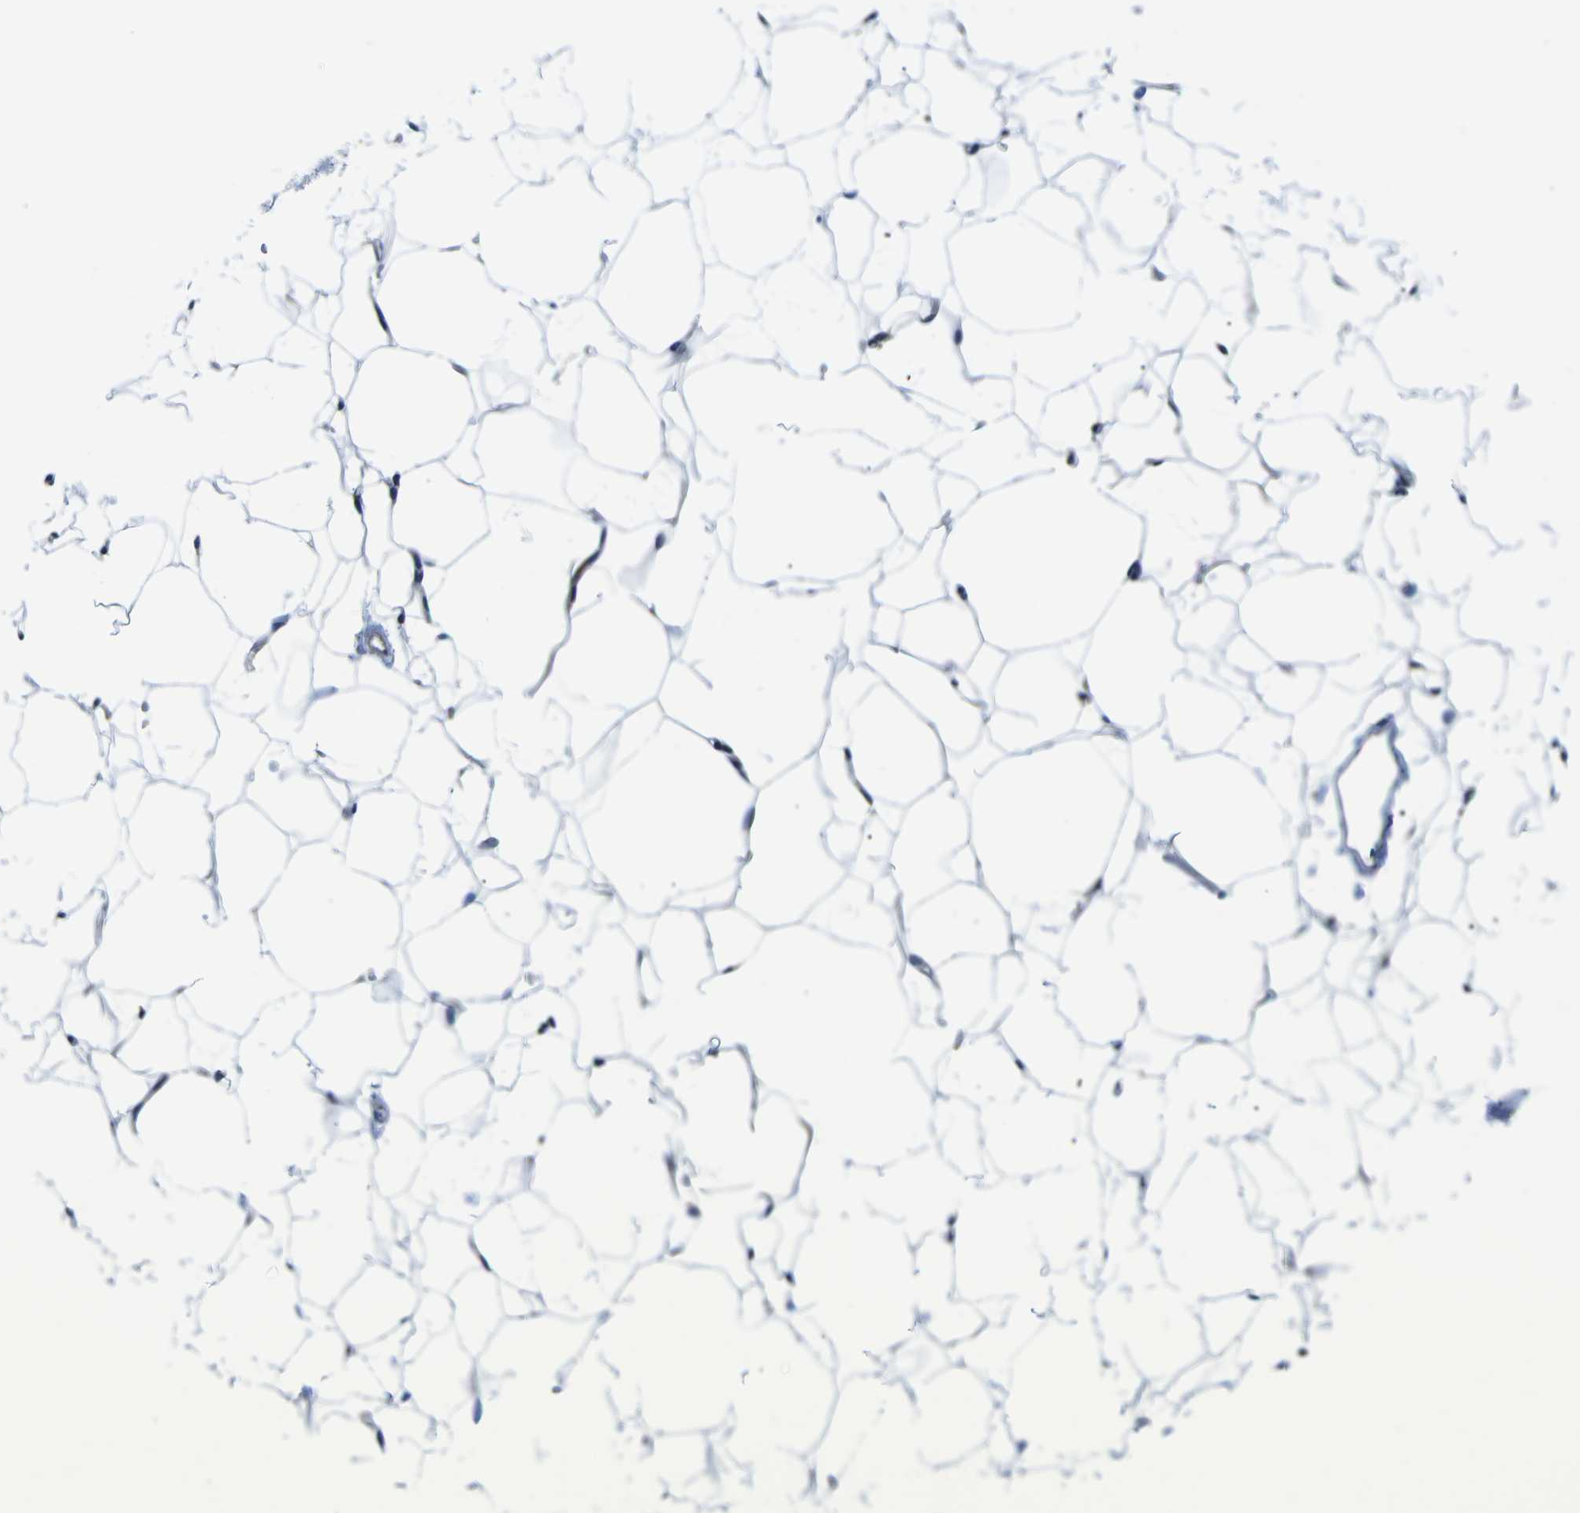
{"staining": {"intensity": "negative", "quantity": "none", "location": "none"}, "tissue": "adipose tissue", "cell_type": "Adipocytes", "image_type": "normal", "snomed": [{"axis": "morphology", "description": "Normal tissue, NOS"}, {"axis": "topography", "description": "Breast"}, {"axis": "topography", "description": "Soft tissue"}], "caption": "The photomicrograph displays no staining of adipocytes in benign adipose tissue.", "gene": "EIF4E", "patient": {"sex": "female", "age": 75}}